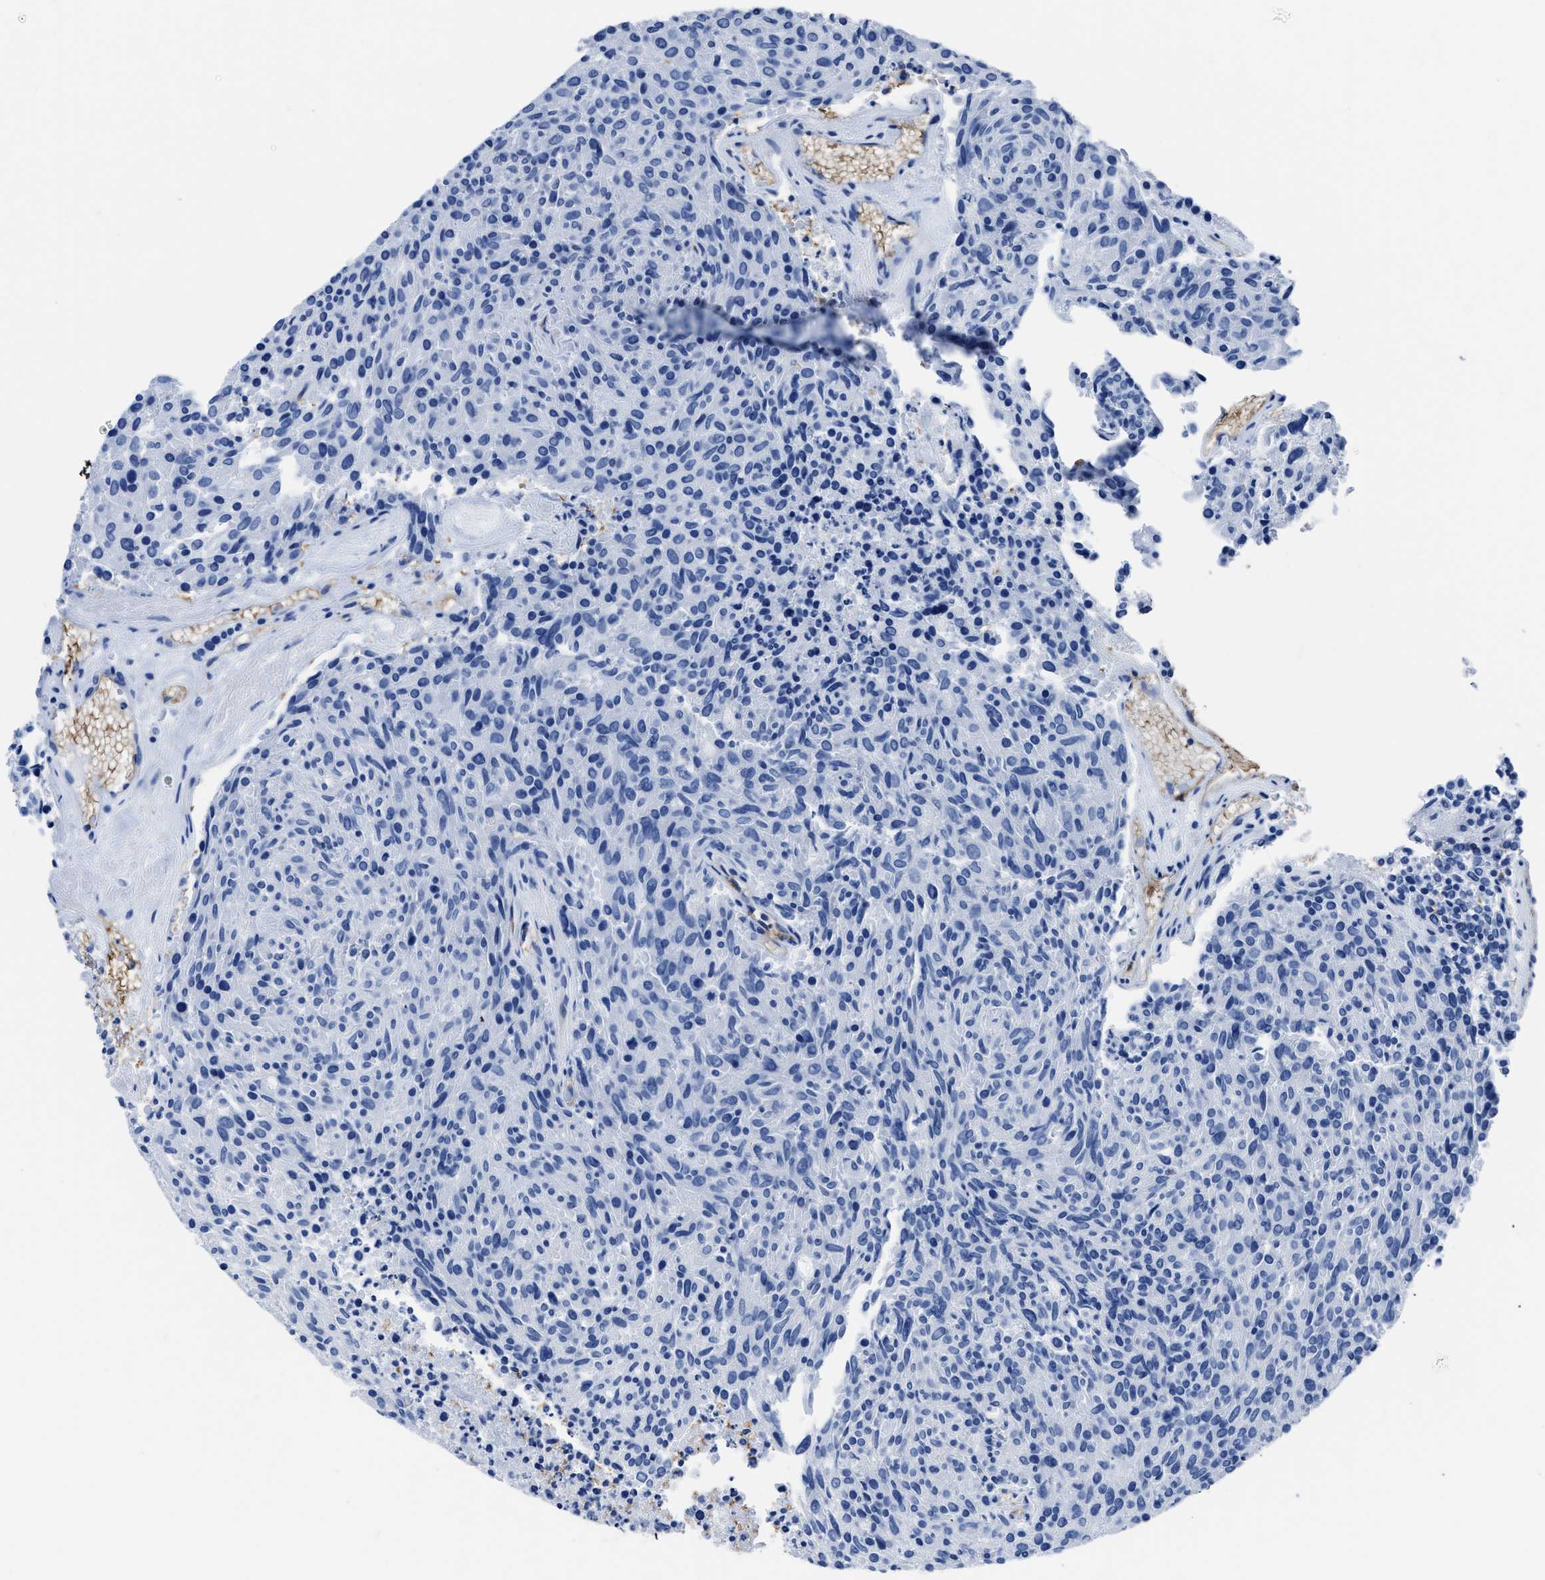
{"staining": {"intensity": "negative", "quantity": "none", "location": "none"}, "tissue": "carcinoid", "cell_type": "Tumor cells", "image_type": "cancer", "snomed": [{"axis": "morphology", "description": "Carcinoid, malignant, NOS"}, {"axis": "topography", "description": "Pancreas"}], "caption": "An immunohistochemistry (IHC) histopathology image of carcinoid is shown. There is no staining in tumor cells of carcinoid.", "gene": "AQP1", "patient": {"sex": "female", "age": 54}}